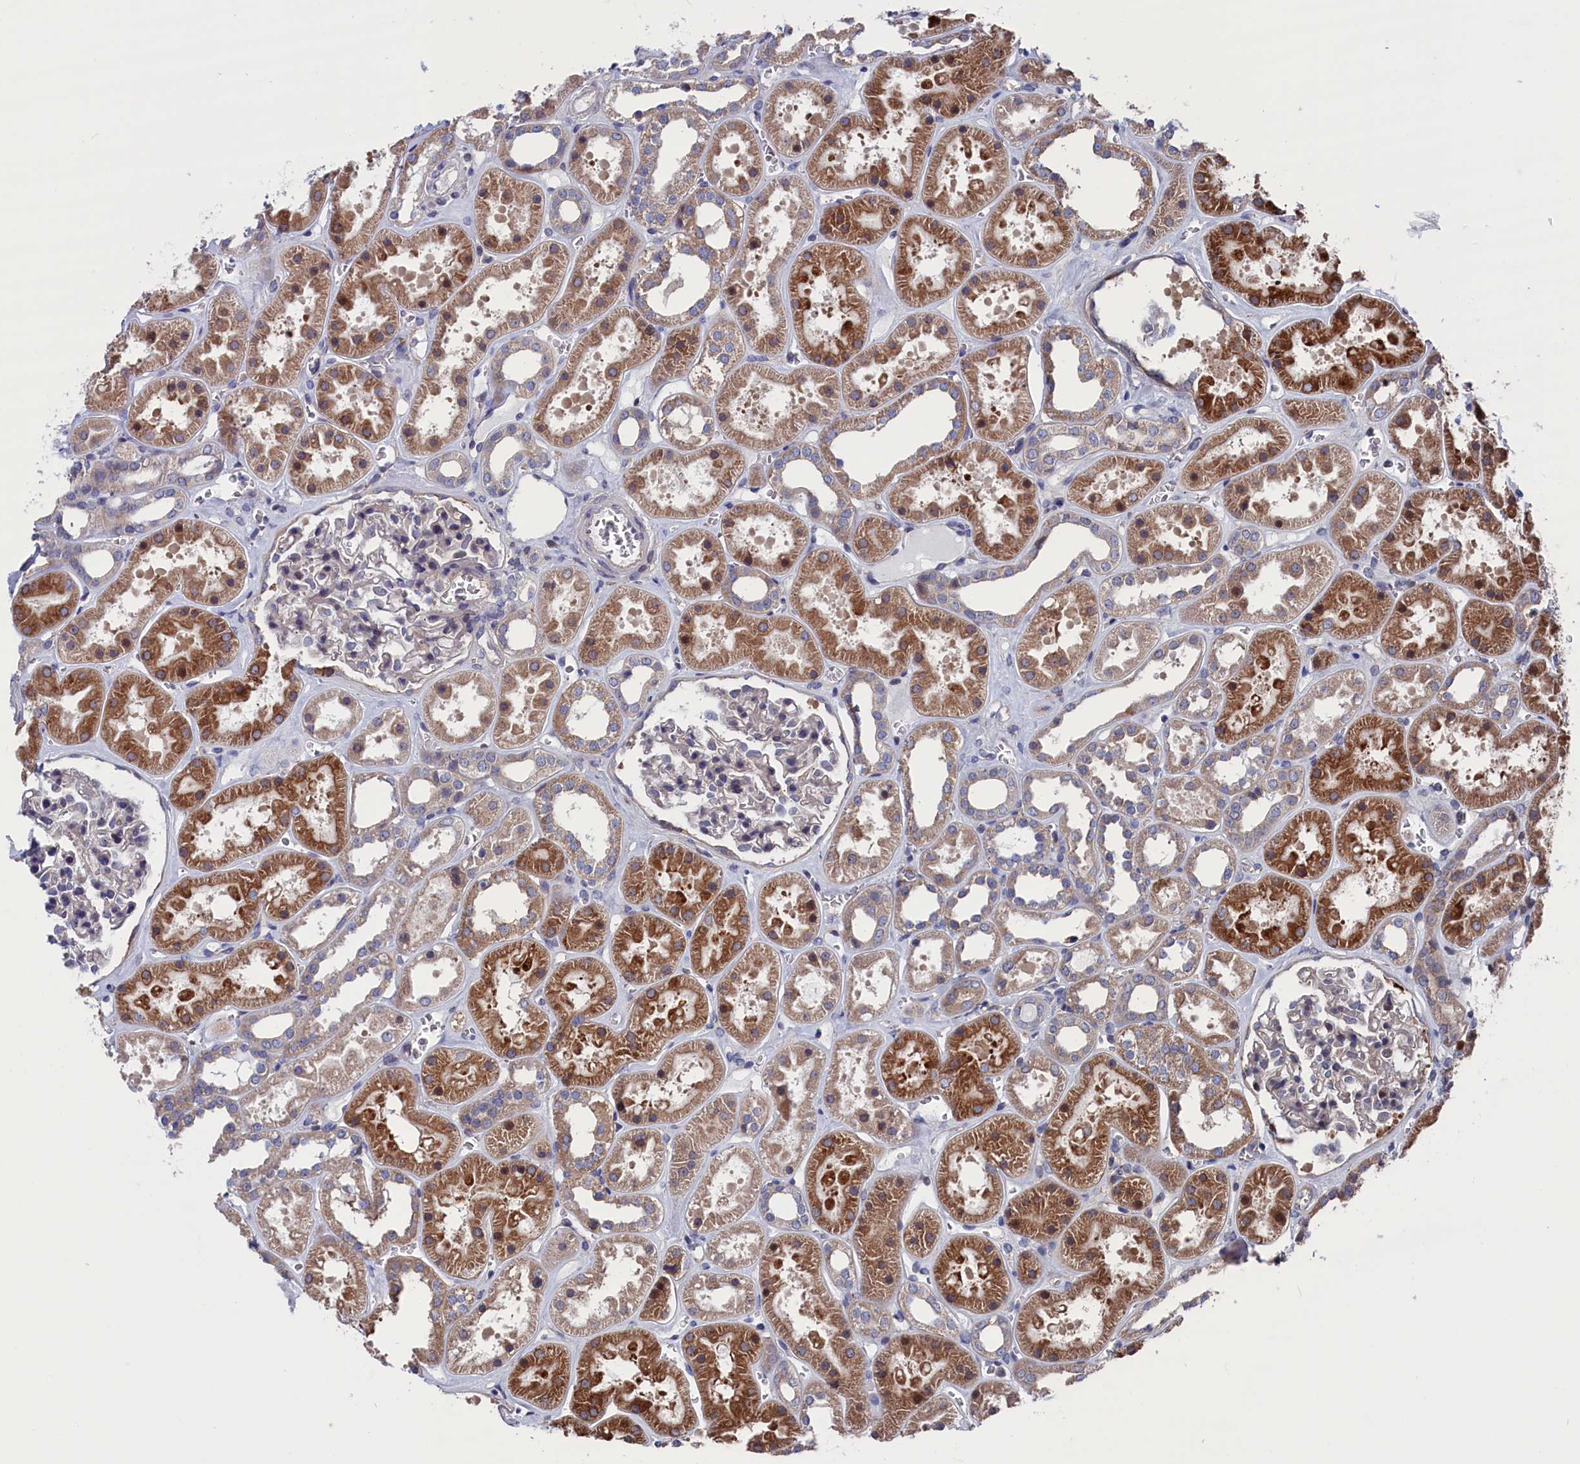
{"staining": {"intensity": "negative", "quantity": "none", "location": "none"}, "tissue": "kidney", "cell_type": "Cells in glomeruli", "image_type": "normal", "snomed": [{"axis": "morphology", "description": "Normal tissue, NOS"}, {"axis": "topography", "description": "Kidney"}], "caption": "Micrograph shows no protein staining in cells in glomeruli of unremarkable kidney.", "gene": "SPATA13", "patient": {"sex": "female", "age": 41}}